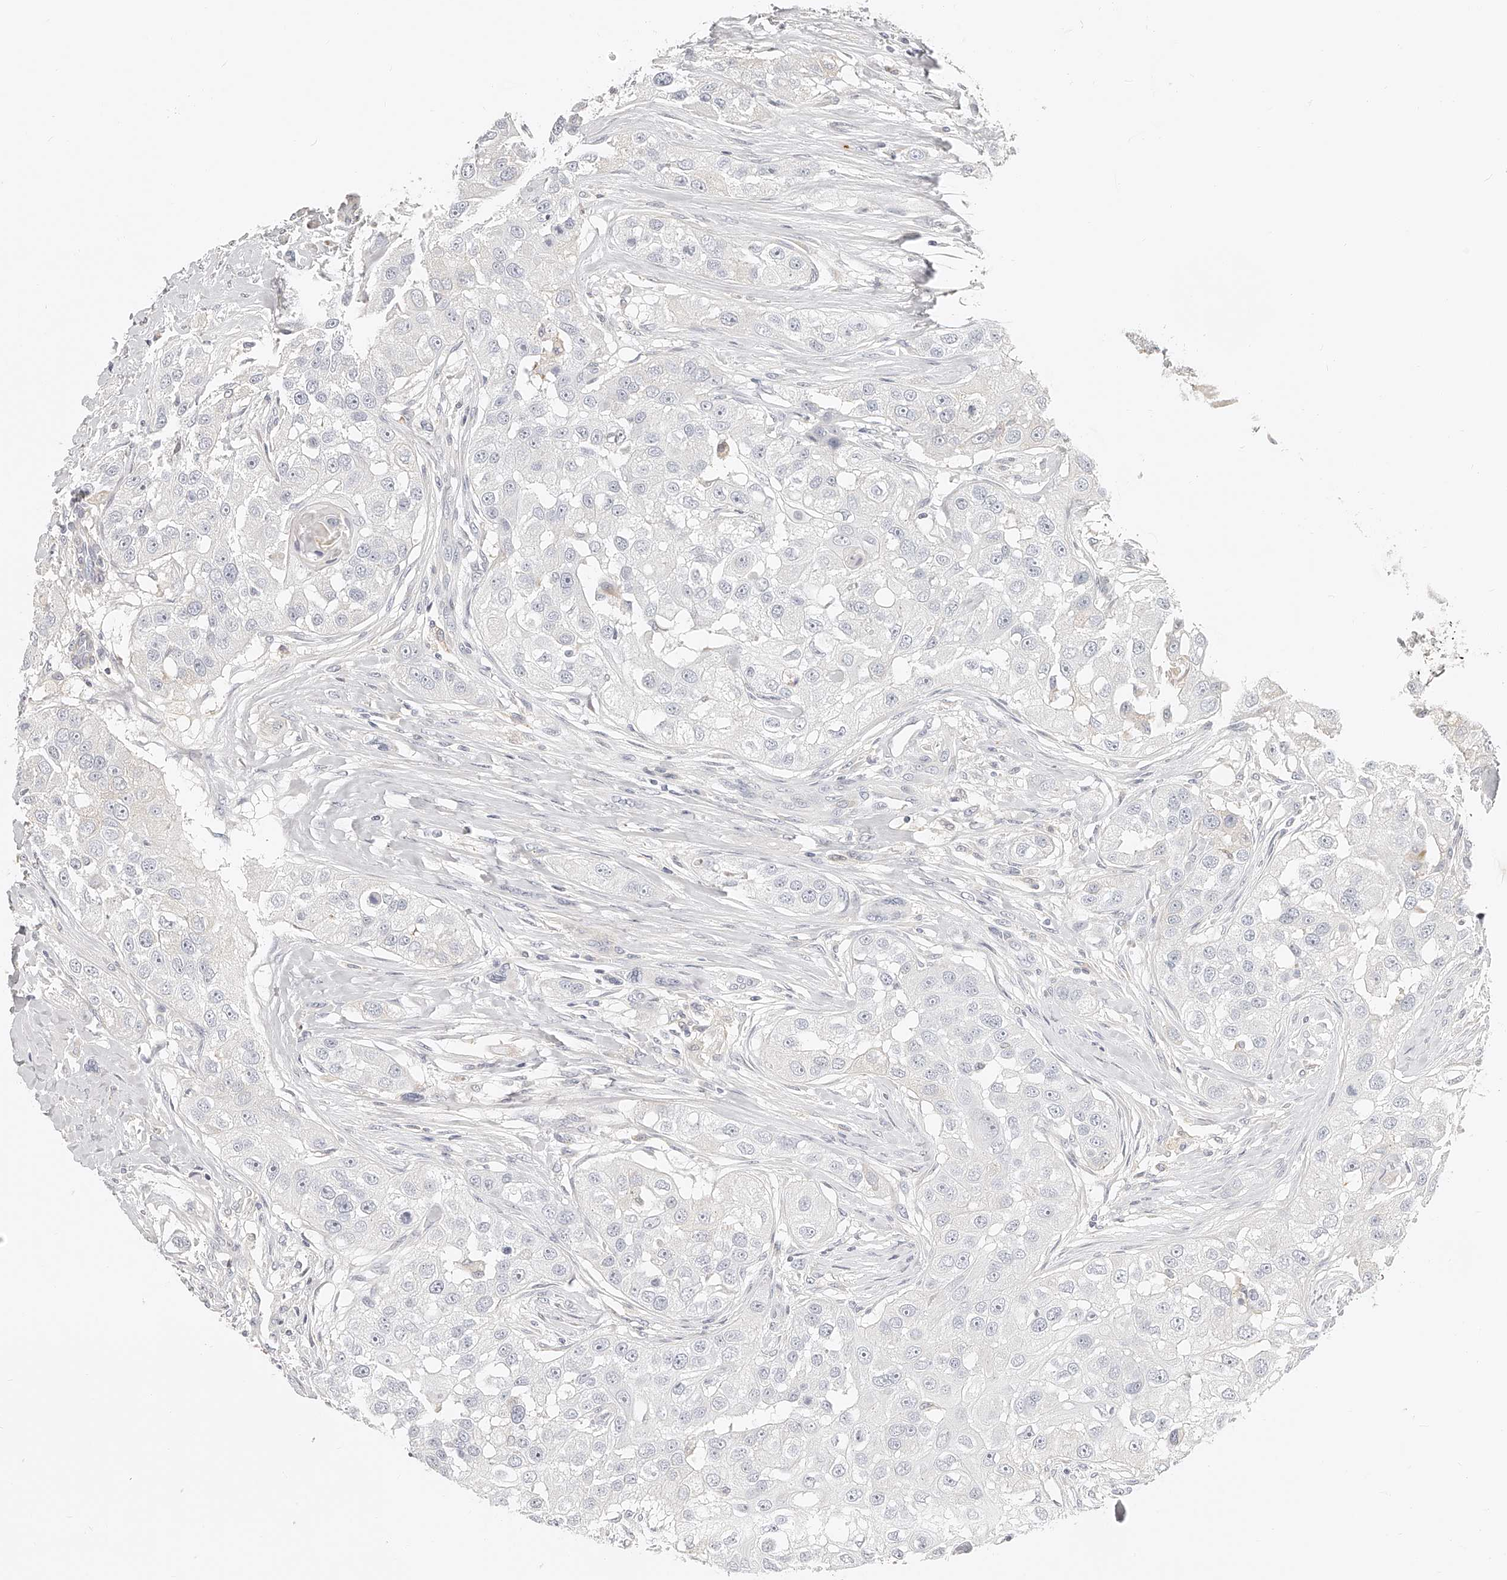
{"staining": {"intensity": "negative", "quantity": "none", "location": "none"}, "tissue": "head and neck cancer", "cell_type": "Tumor cells", "image_type": "cancer", "snomed": [{"axis": "morphology", "description": "Normal tissue, NOS"}, {"axis": "morphology", "description": "Squamous cell carcinoma, NOS"}, {"axis": "topography", "description": "Skeletal muscle"}, {"axis": "topography", "description": "Head-Neck"}], "caption": "Immunohistochemistry micrograph of neoplastic tissue: head and neck cancer stained with DAB demonstrates no significant protein staining in tumor cells. (Stains: DAB (3,3'-diaminobenzidine) immunohistochemistry (IHC) with hematoxylin counter stain, Microscopy: brightfield microscopy at high magnification).", "gene": "ITGB3", "patient": {"sex": "male", "age": 51}}